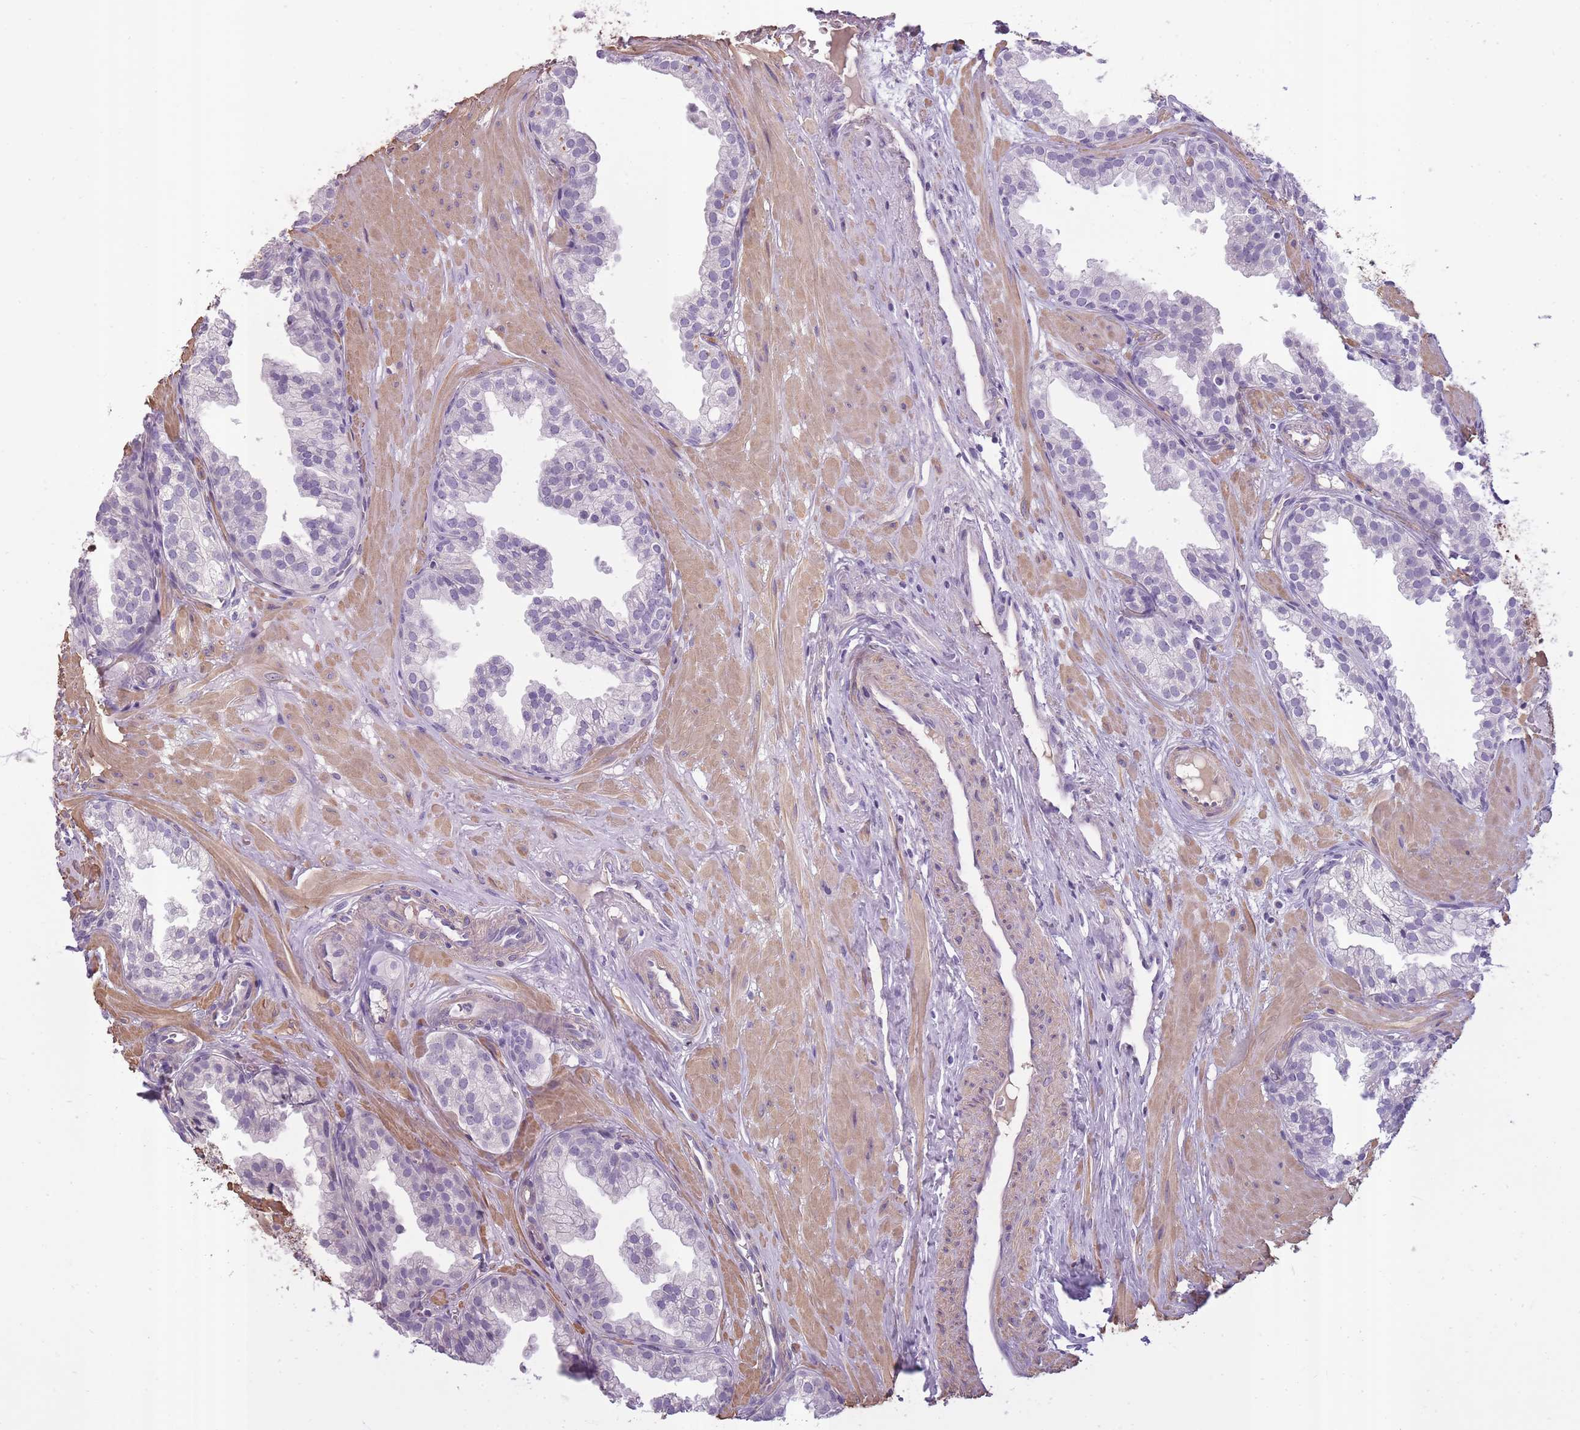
{"staining": {"intensity": "negative", "quantity": "none", "location": "none"}, "tissue": "prostate", "cell_type": "Glandular cells", "image_type": "normal", "snomed": [{"axis": "morphology", "description": "Normal tissue, NOS"}, {"axis": "topography", "description": "Prostate"}, {"axis": "topography", "description": "Peripheral nerve tissue"}], "caption": "Protein analysis of normal prostate shows no significant staining in glandular cells.", "gene": "SLC8A2", "patient": {"sex": "male", "age": 55}}